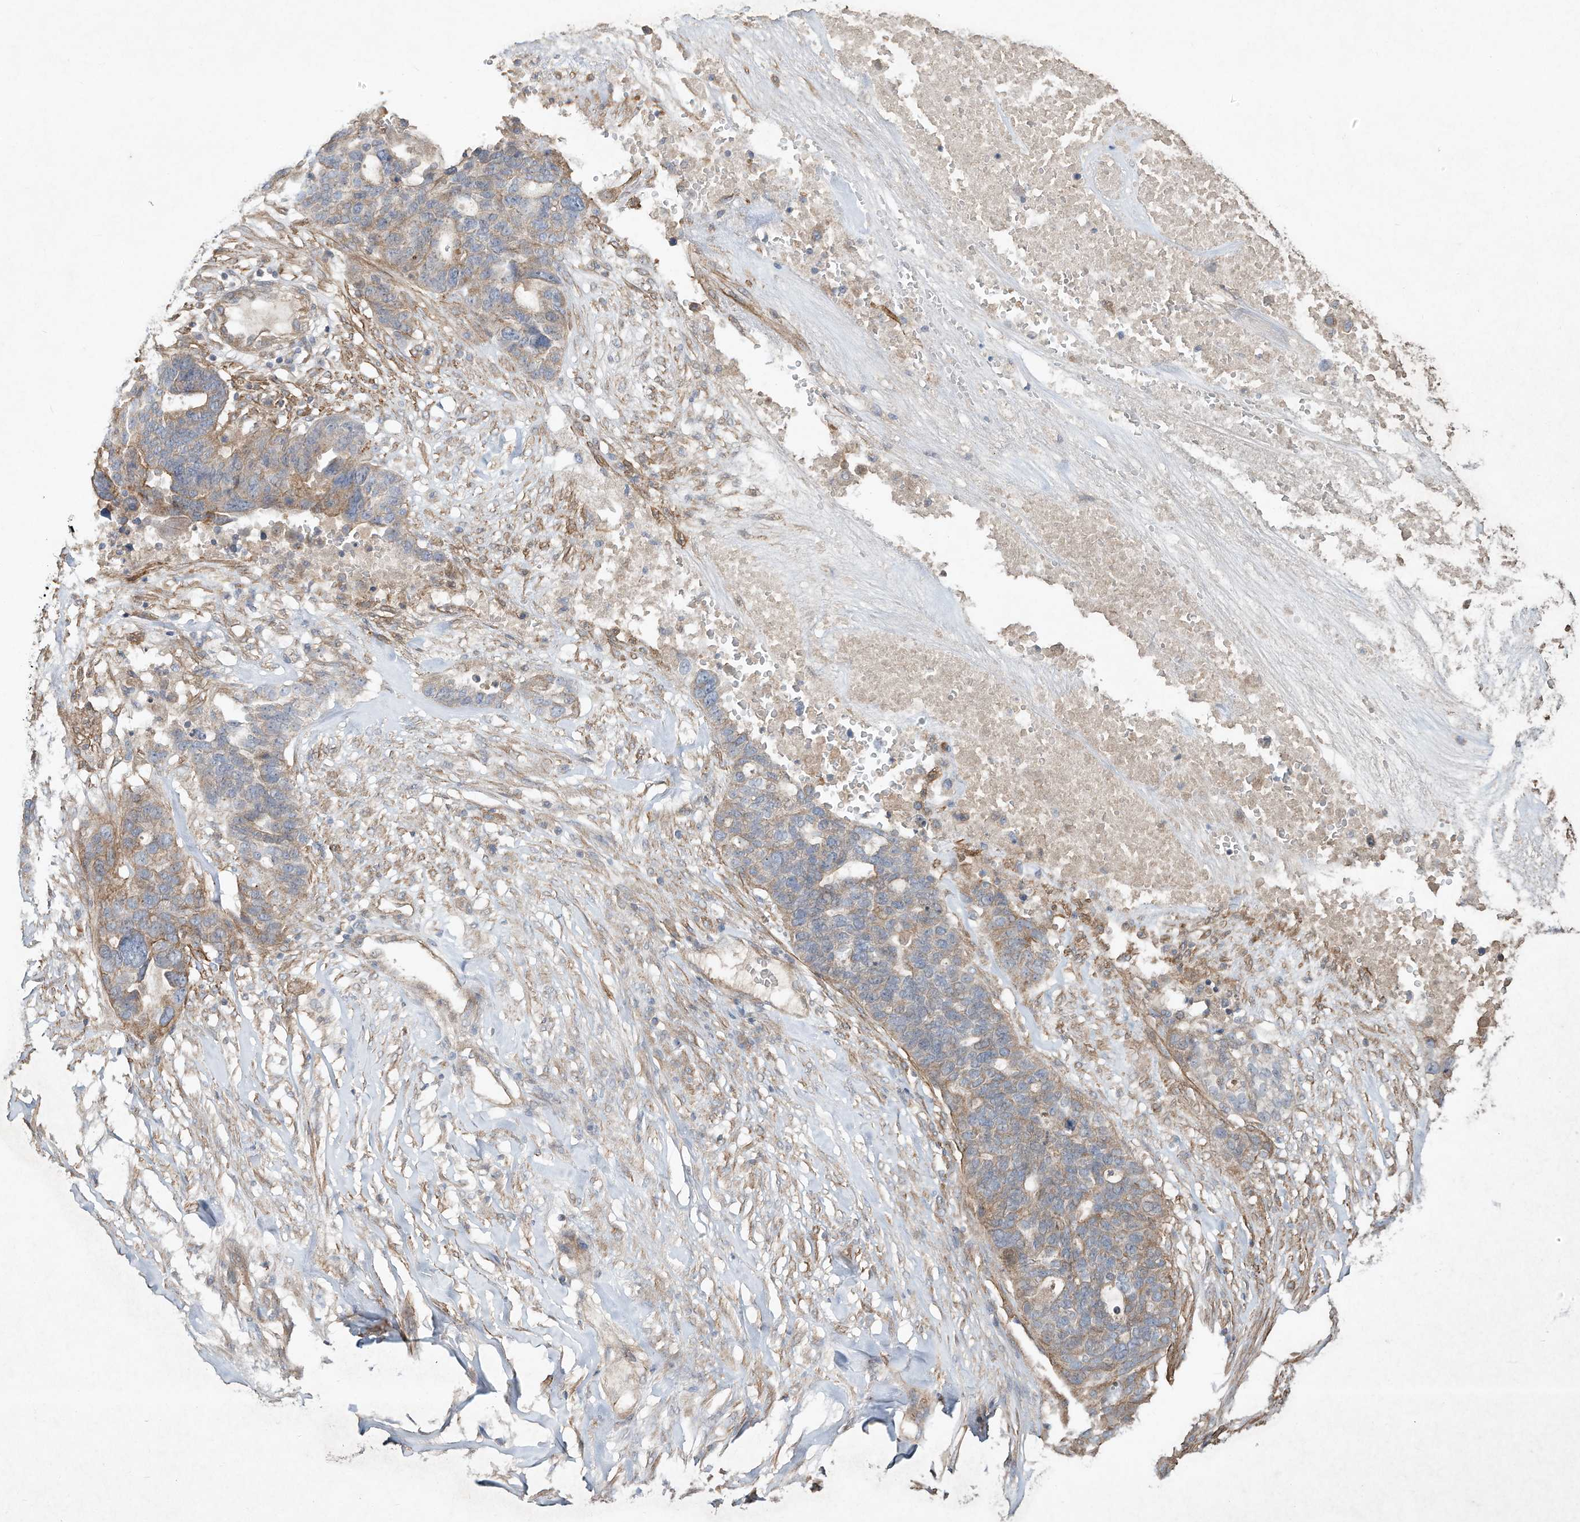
{"staining": {"intensity": "weak", "quantity": "25%-75%", "location": "cytoplasmic/membranous"}, "tissue": "ovarian cancer", "cell_type": "Tumor cells", "image_type": "cancer", "snomed": [{"axis": "morphology", "description": "Cystadenocarcinoma, serous, NOS"}, {"axis": "topography", "description": "Ovary"}], "caption": "Immunohistochemical staining of human ovarian cancer exhibits low levels of weak cytoplasmic/membranous protein positivity in approximately 25%-75% of tumor cells. The protein of interest is stained brown, and the nuclei are stained in blue (DAB (3,3'-diaminobenzidine) IHC with brightfield microscopy, high magnification).", "gene": "HTR5A", "patient": {"sex": "female", "age": 59}}